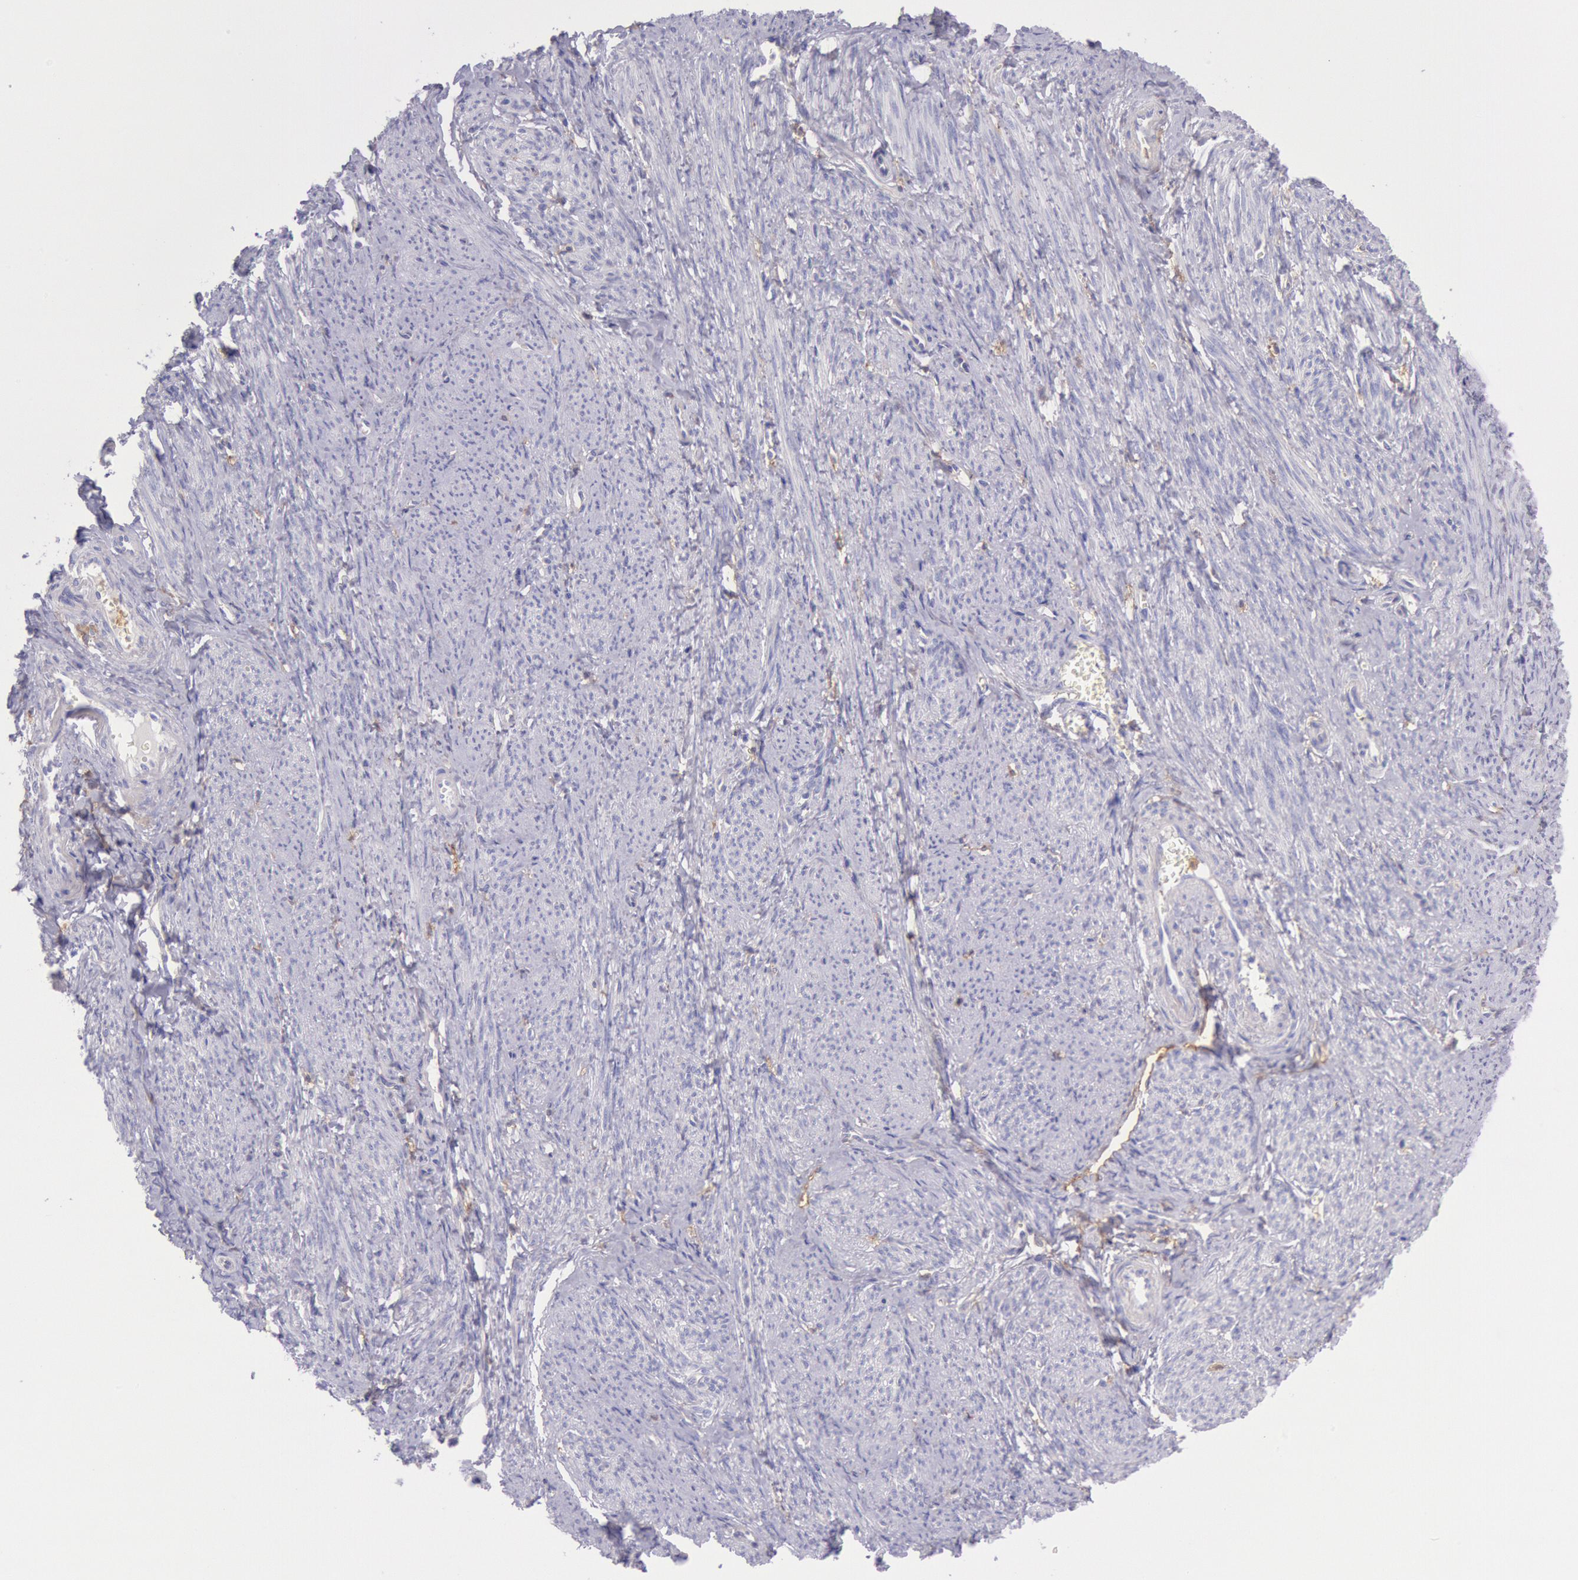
{"staining": {"intensity": "negative", "quantity": "none", "location": "none"}, "tissue": "smooth muscle", "cell_type": "Smooth muscle cells", "image_type": "normal", "snomed": [{"axis": "morphology", "description": "Normal tissue, NOS"}, {"axis": "topography", "description": "Smooth muscle"}, {"axis": "topography", "description": "Cervix"}], "caption": "Immunohistochemistry (IHC) image of normal smooth muscle stained for a protein (brown), which demonstrates no positivity in smooth muscle cells.", "gene": "LYN", "patient": {"sex": "female", "age": 70}}